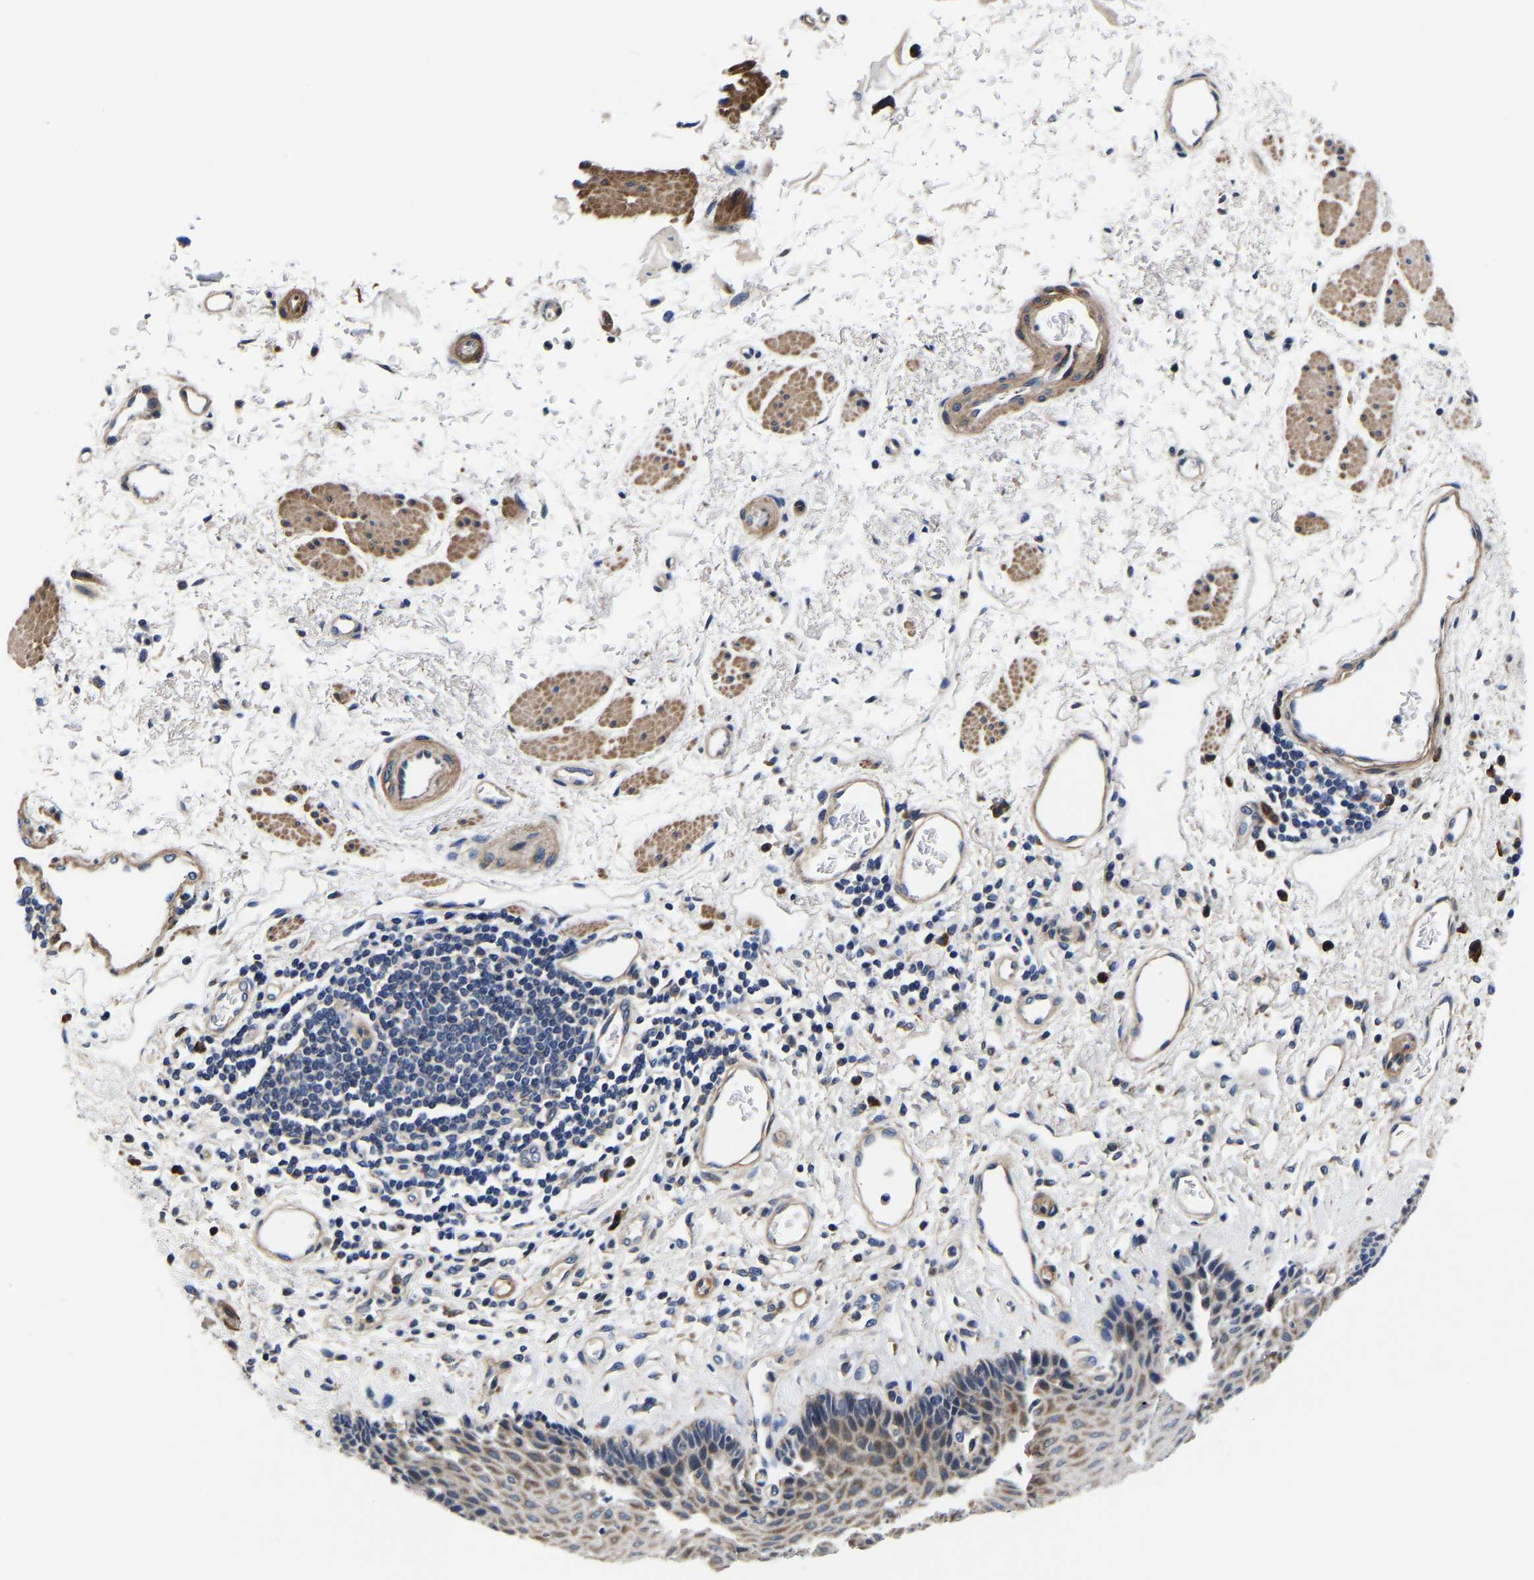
{"staining": {"intensity": "moderate", "quantity": ">75%", "location": "cytoplasmic/membranous"}, "tissue": "esophagus", "cell_type": "Squamous epithelial cells", "image_type": "normal", "snomed": [{"axis": "morphology", "description": "Normal tissue, NOS"}, {"axis": "topography", "description": "Esophagus"}], "caption": "Brown immunohistochemical staining in normal esophagus demonstrates moderate cytoplasmic/membranous positivity in approximately >75% of squamous epithelial cells.", "gene": "SLC12A2", "patient": {"sex": "male", "age": 54}}